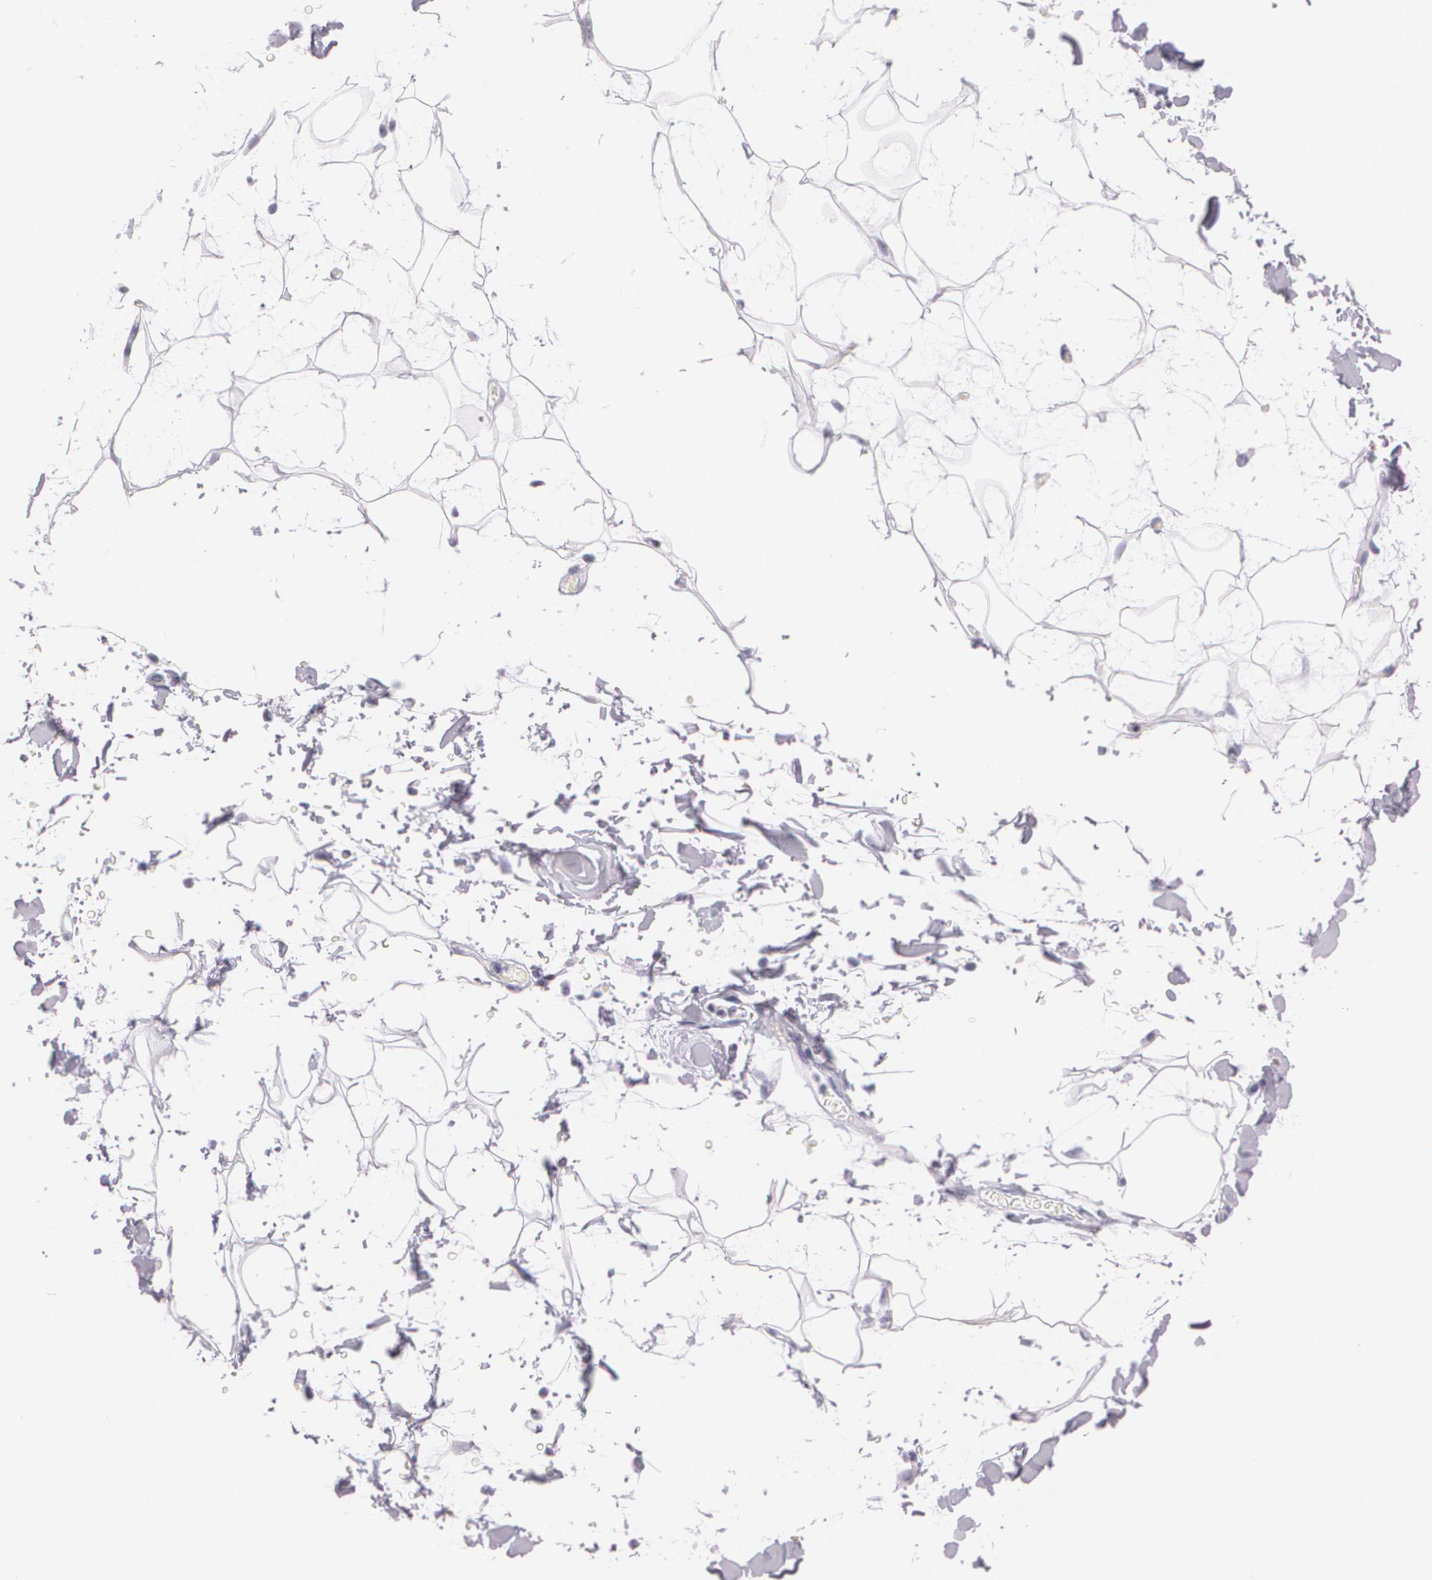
{"staining": {"intensity": "negative", "quantity": "none", "location": "none"}, "tissue": "adipose tissue", "cell_type": "Adipocytes", "image_type": "normal", "snomed": [{"axis": "morphology", "description": "Normal tissue, NOS"}, {"axis": "topography", "description": "Soft tissue"}], "caption": "Adipocytes are negative for brown protein staining in benign adipose tissue. (DAB (3,3'-diaminobenzidine) immunohistochemistry (IHC), high magnification).", "gene": "DLG4", "patient": {"sex": "male", "age": 72}}